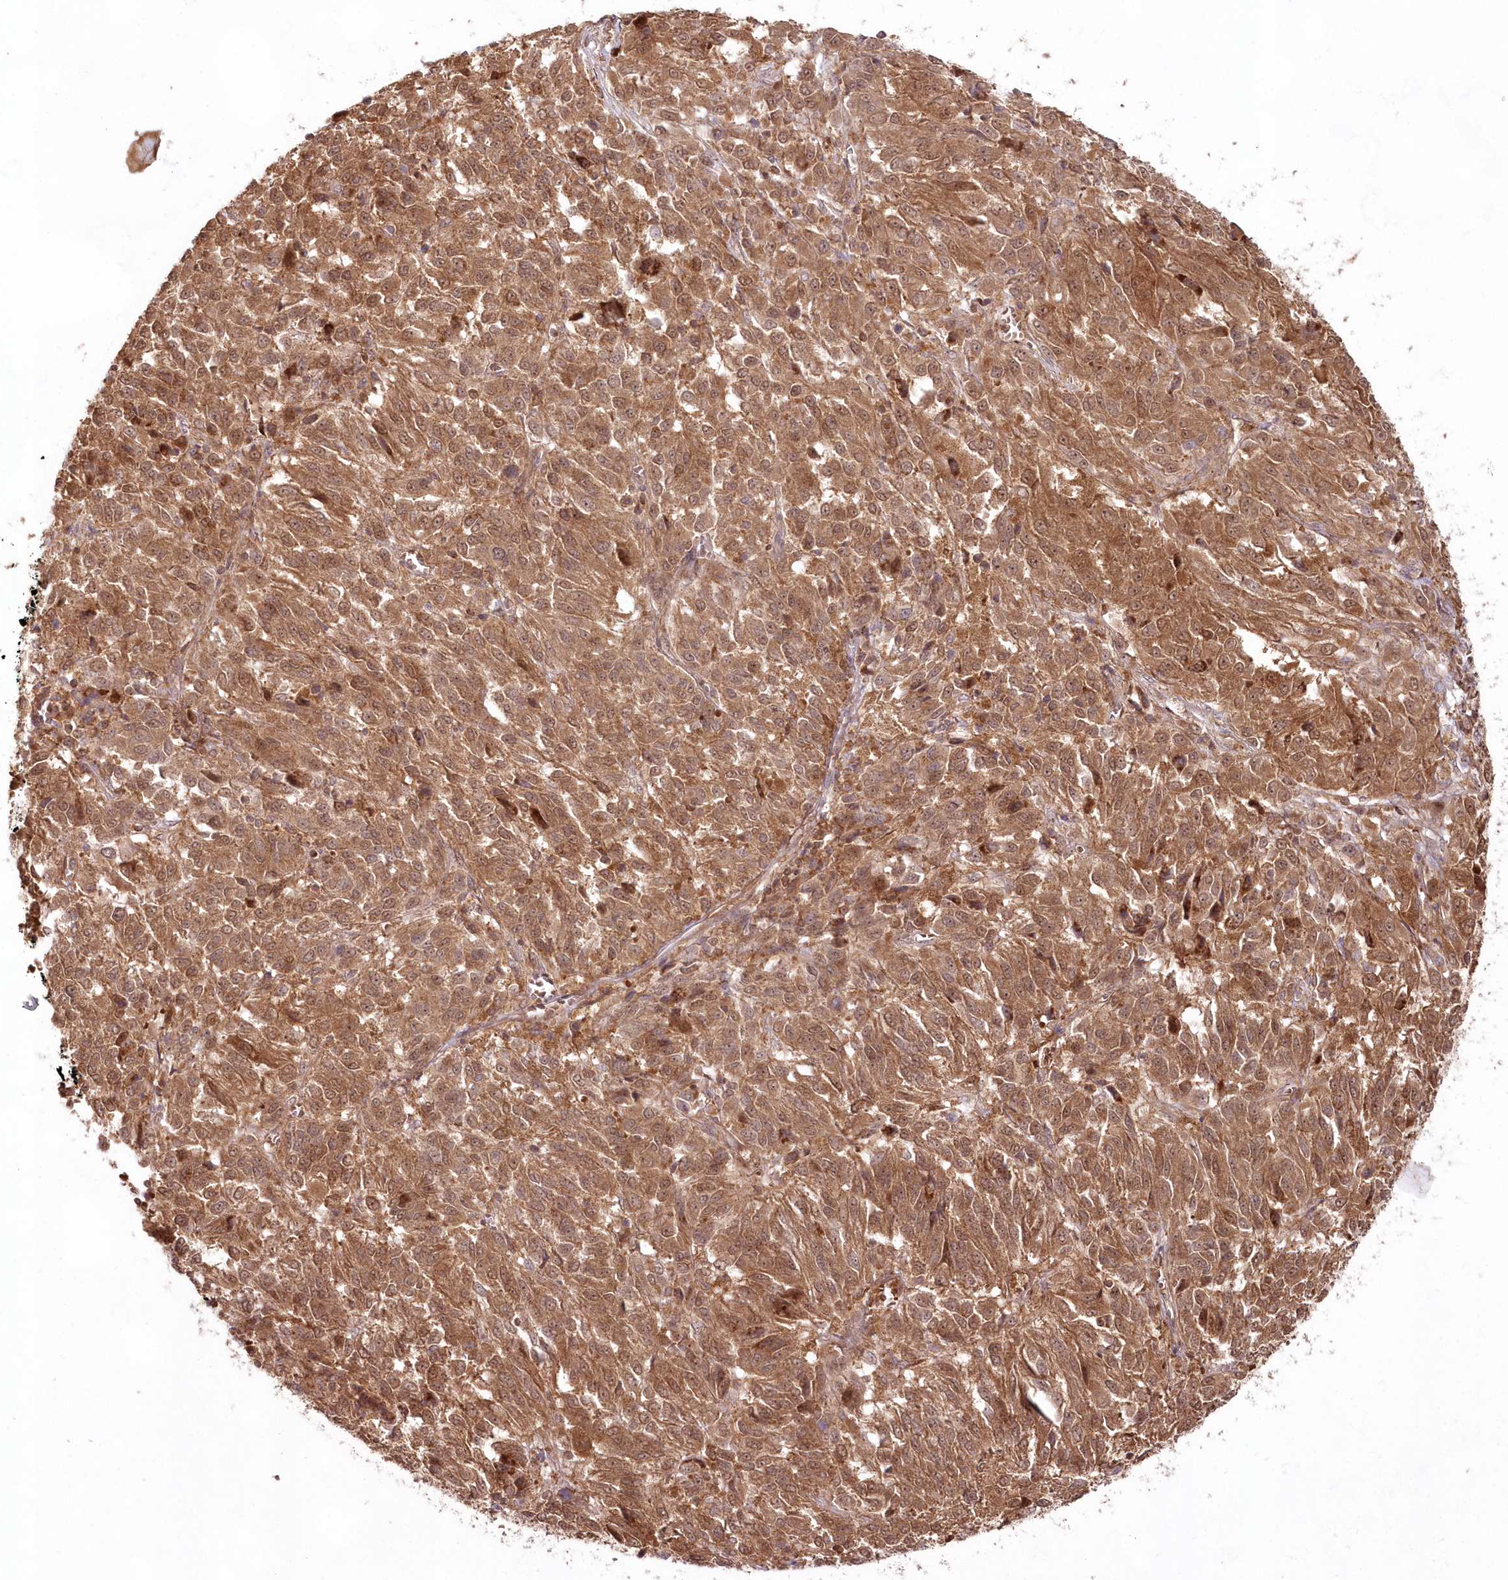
{"staining": {"intensity": "moderate", "quantity": ">75%", "location": "cytoplasmic/membranous,nuclear"}, "tissue": "melanoma", "cell_type": "Tumor cells", "image_type": "cancer", "snomed": [{"axis": "morphology", "description": "Malignant melanoma, Metastatic site"}, {"axis": "topography", "description": "Lung"}], "caption": "The micrograph shows a brown stain indicating the presence of a protein in the cytoplasmic/membranous and nuclear of tumor cells in malignant melanoma (metastatic site).", "gene": "IMPA1", "patient": {"sex": "male", "age": 64}}